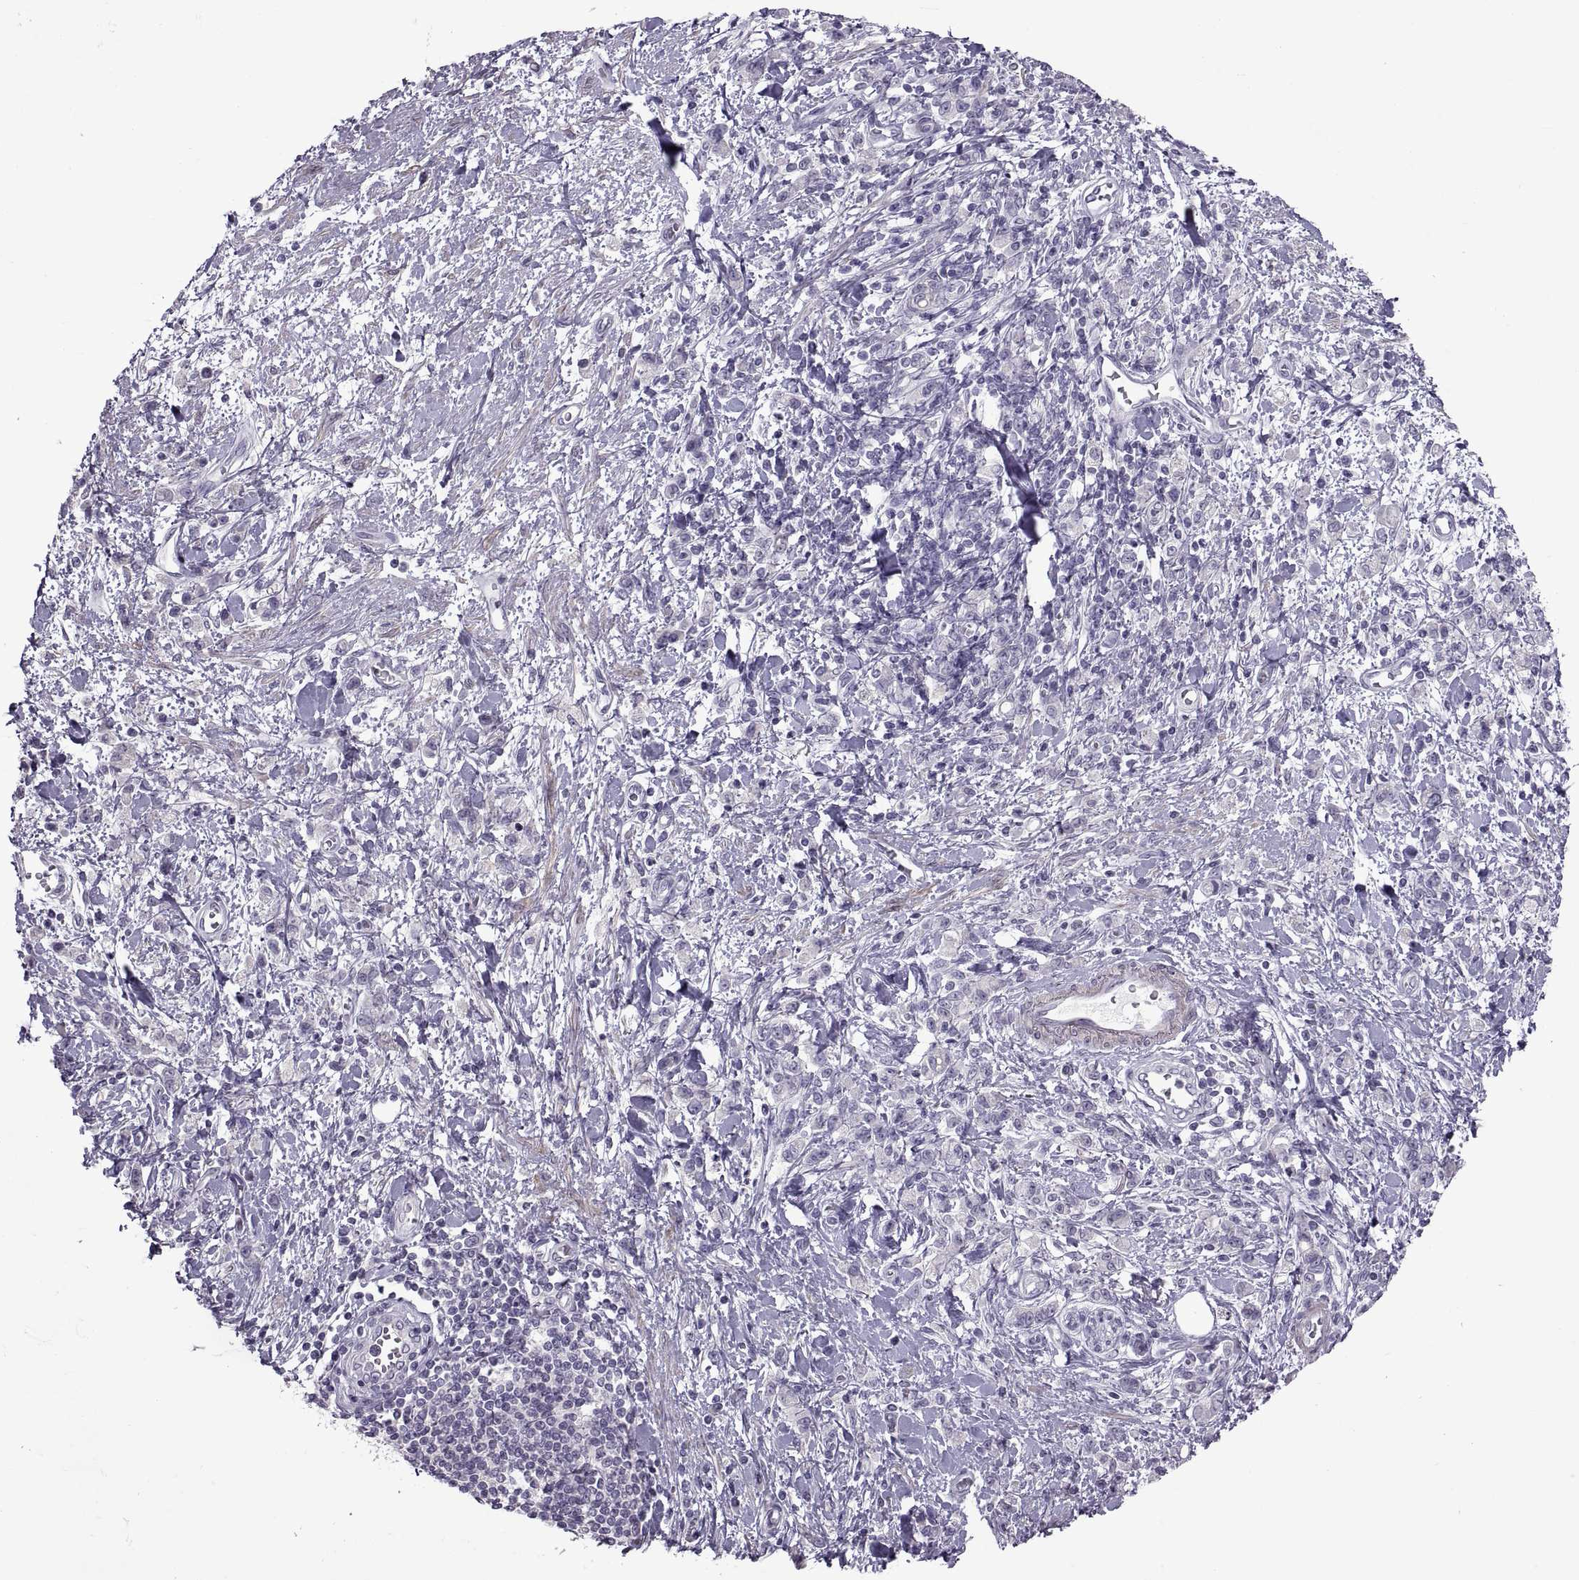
{"staining": {"intensity": "negative", "quantity": "none", "location": "none"}, "tissue": "stomach cancer", "cell_type": "Tumor cells", "image_type": "cancer", "snomed": [{"axis": "morphology", "description": "Adenocarcinoma, NOS"}, {"axis": "topography", "description": "Stomach"}], "caption": "Protein analysis of stomach cancer (adenocarcinoma) shows no significant expression in tumor cells.", "gene": "BSPH1", "patient": {"sex": "male", "age": 77}}